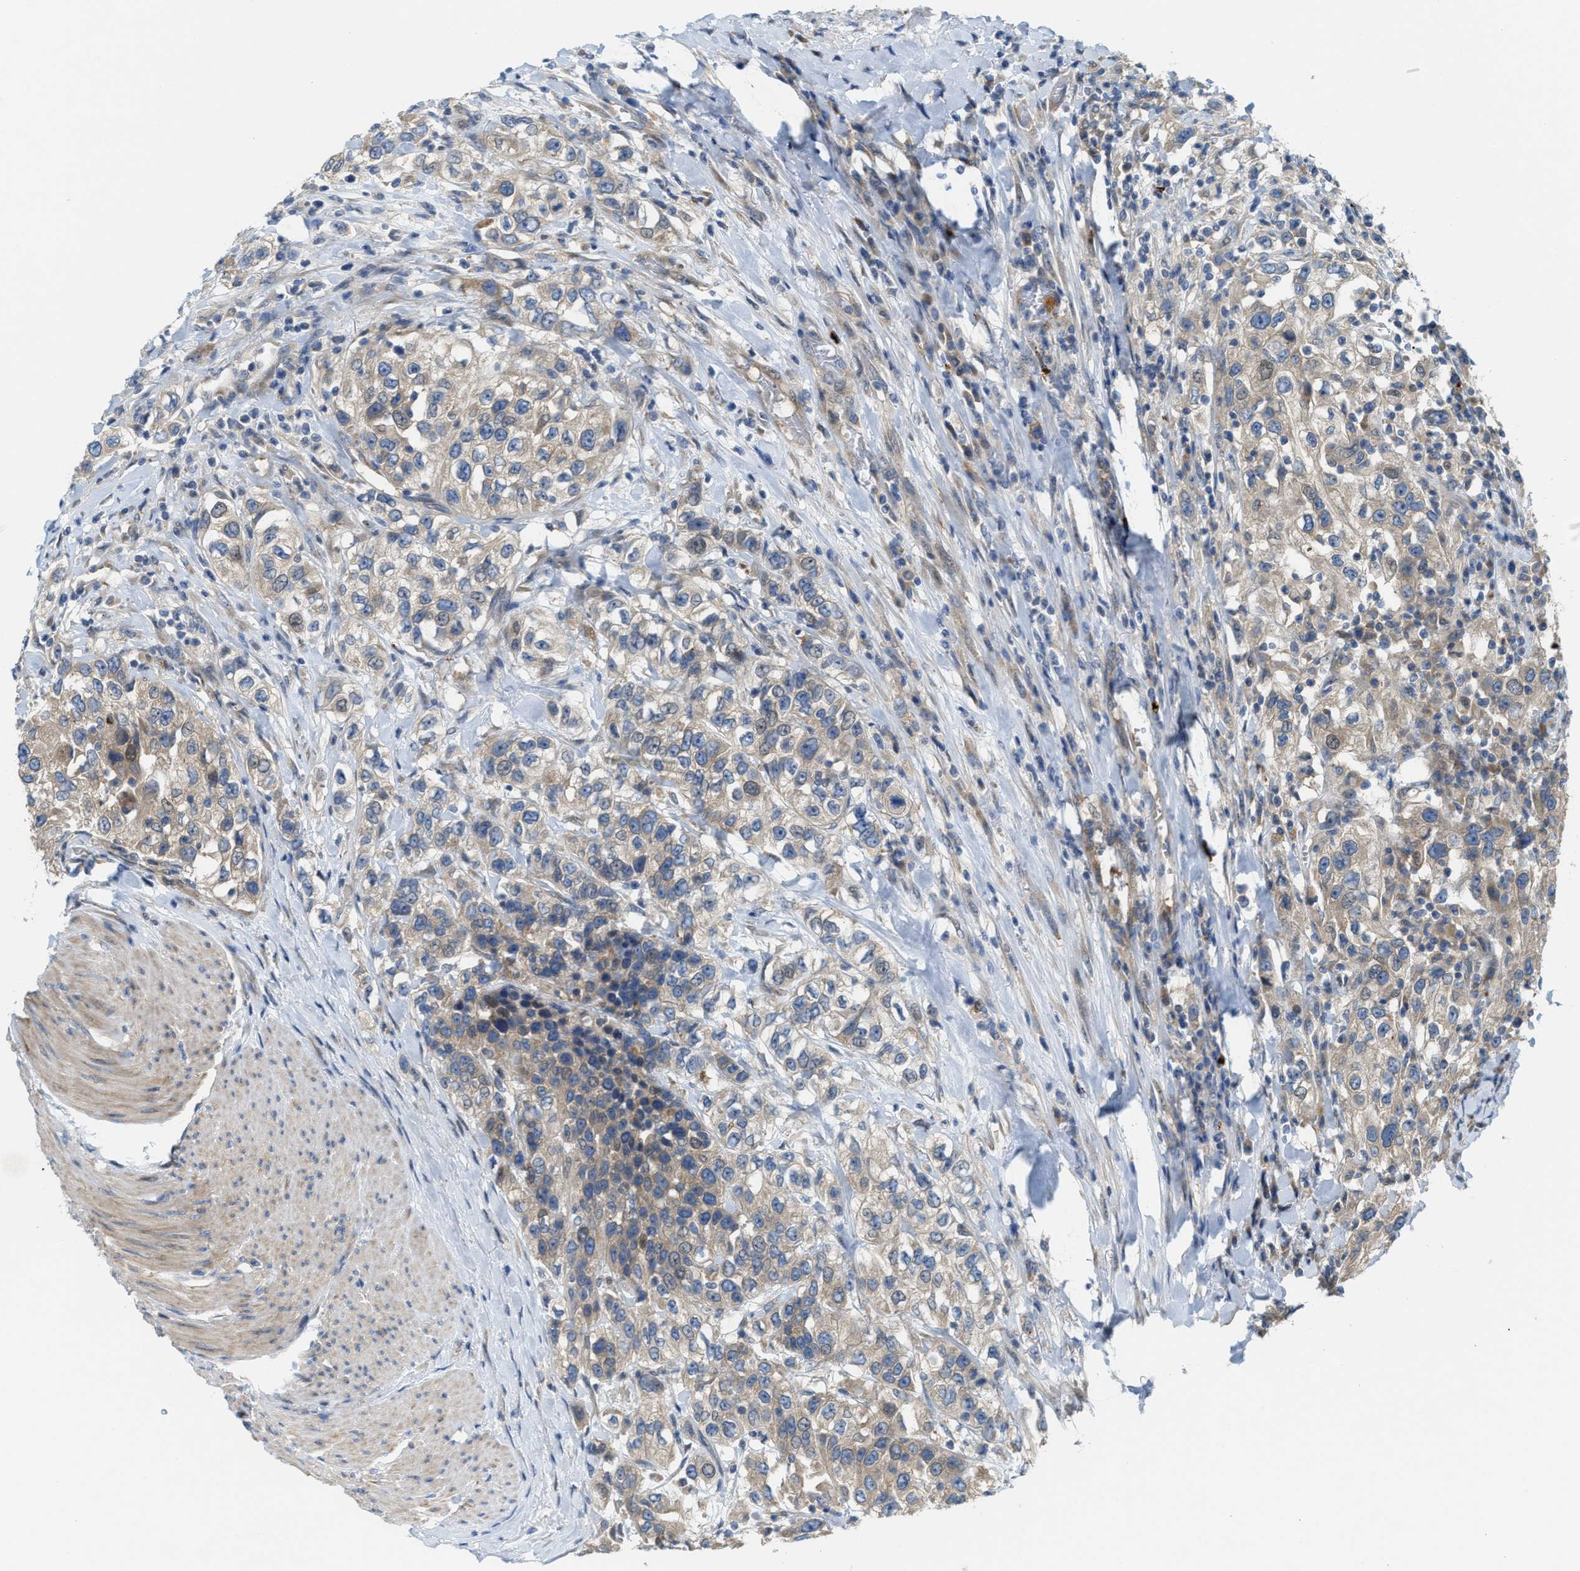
{"staining": {"intensity": "weak", "quantity": "25%-75%", "location": "cytoplasmic/membranous"}, "tissue": "urothelial cancer", "cell_type": "Tumor cells", "image_type": "cancer", "snomed": [{"axis": "morphology", "description": "Urothelial carcinoma, High grade"}, {"axis": "topography", "description": "Urinary bladder"}], "caption": "This photomicrograph demonstrates urothelial cancer stained with immunohistochemistry (IHC) to label a protein in brown. The cytoplasmic/membranous of tumor cells show weak positivity for the protein. Nuclei are counter-stained blue.", "gene": "KLHDC10", "patient": {"sex": "female", "age": 80}}